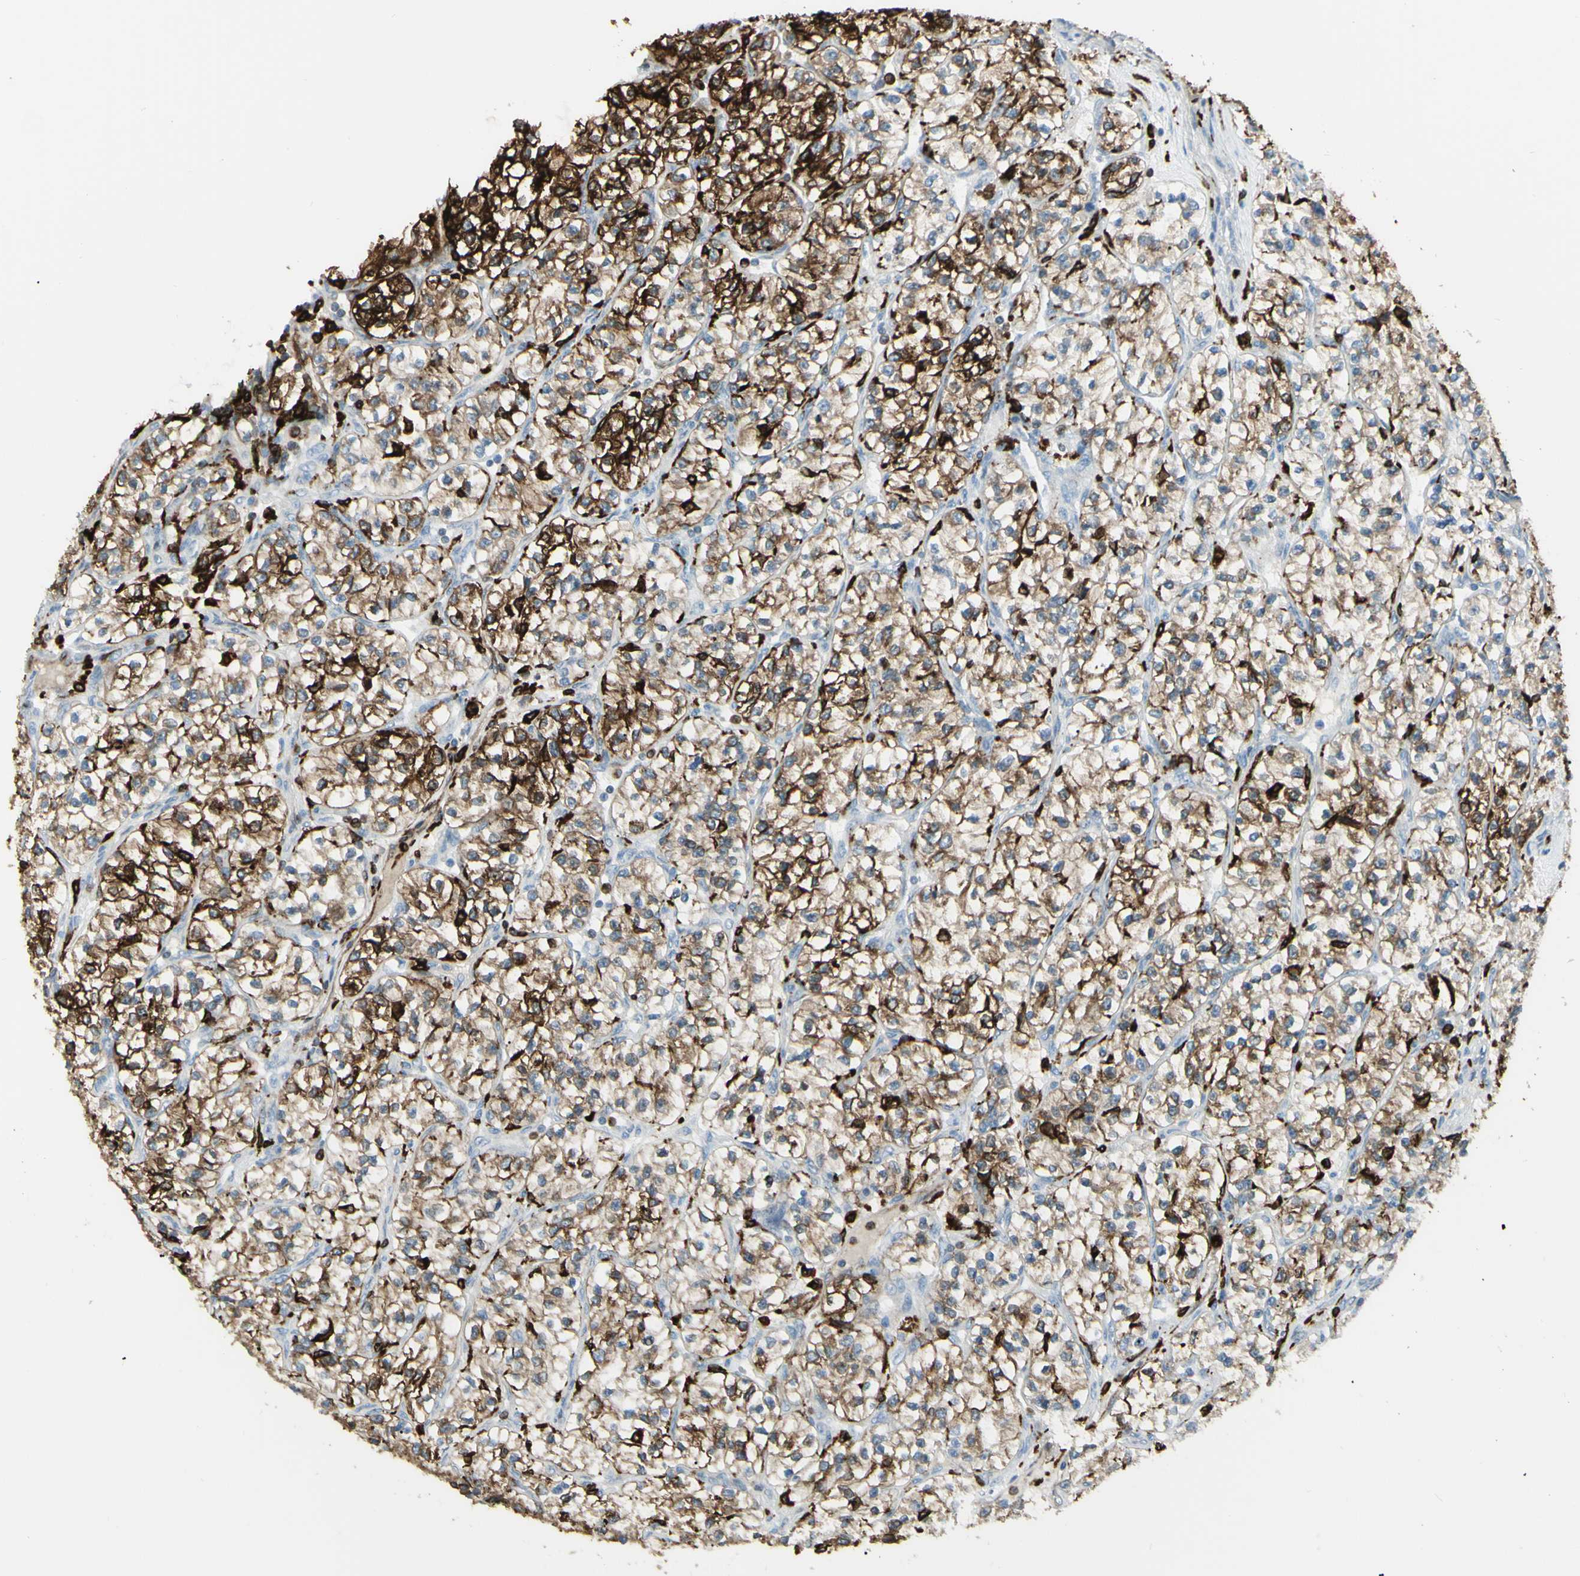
{"staining": {"intensity": "moderate", "quantity": ">75%", "location": "cytoplasmic/membranous"}, "tissue": "renal cancer", "cell_type": "Tumor cells", "image_type": "cancer", "snomed": [{"axis": "morphology", "description": "Adenocarcinoma, NOS"}, {"axis": "topography", "description": "Kidney"}], "caption": "Renal cancer was stained to show a protein in brown. There is medium levels of moderate cytoplasmic/membranous staining in about >75% of tumor cells. The staining was performed using DAB (3,3'-diaminobenzidine) to visualize the protein expression in brown, while the nuclei were stained in blue with hematoxylin (Magnification: 20x).", "gene": "CD74", "patient": {"sex": "female", "age": 57}}